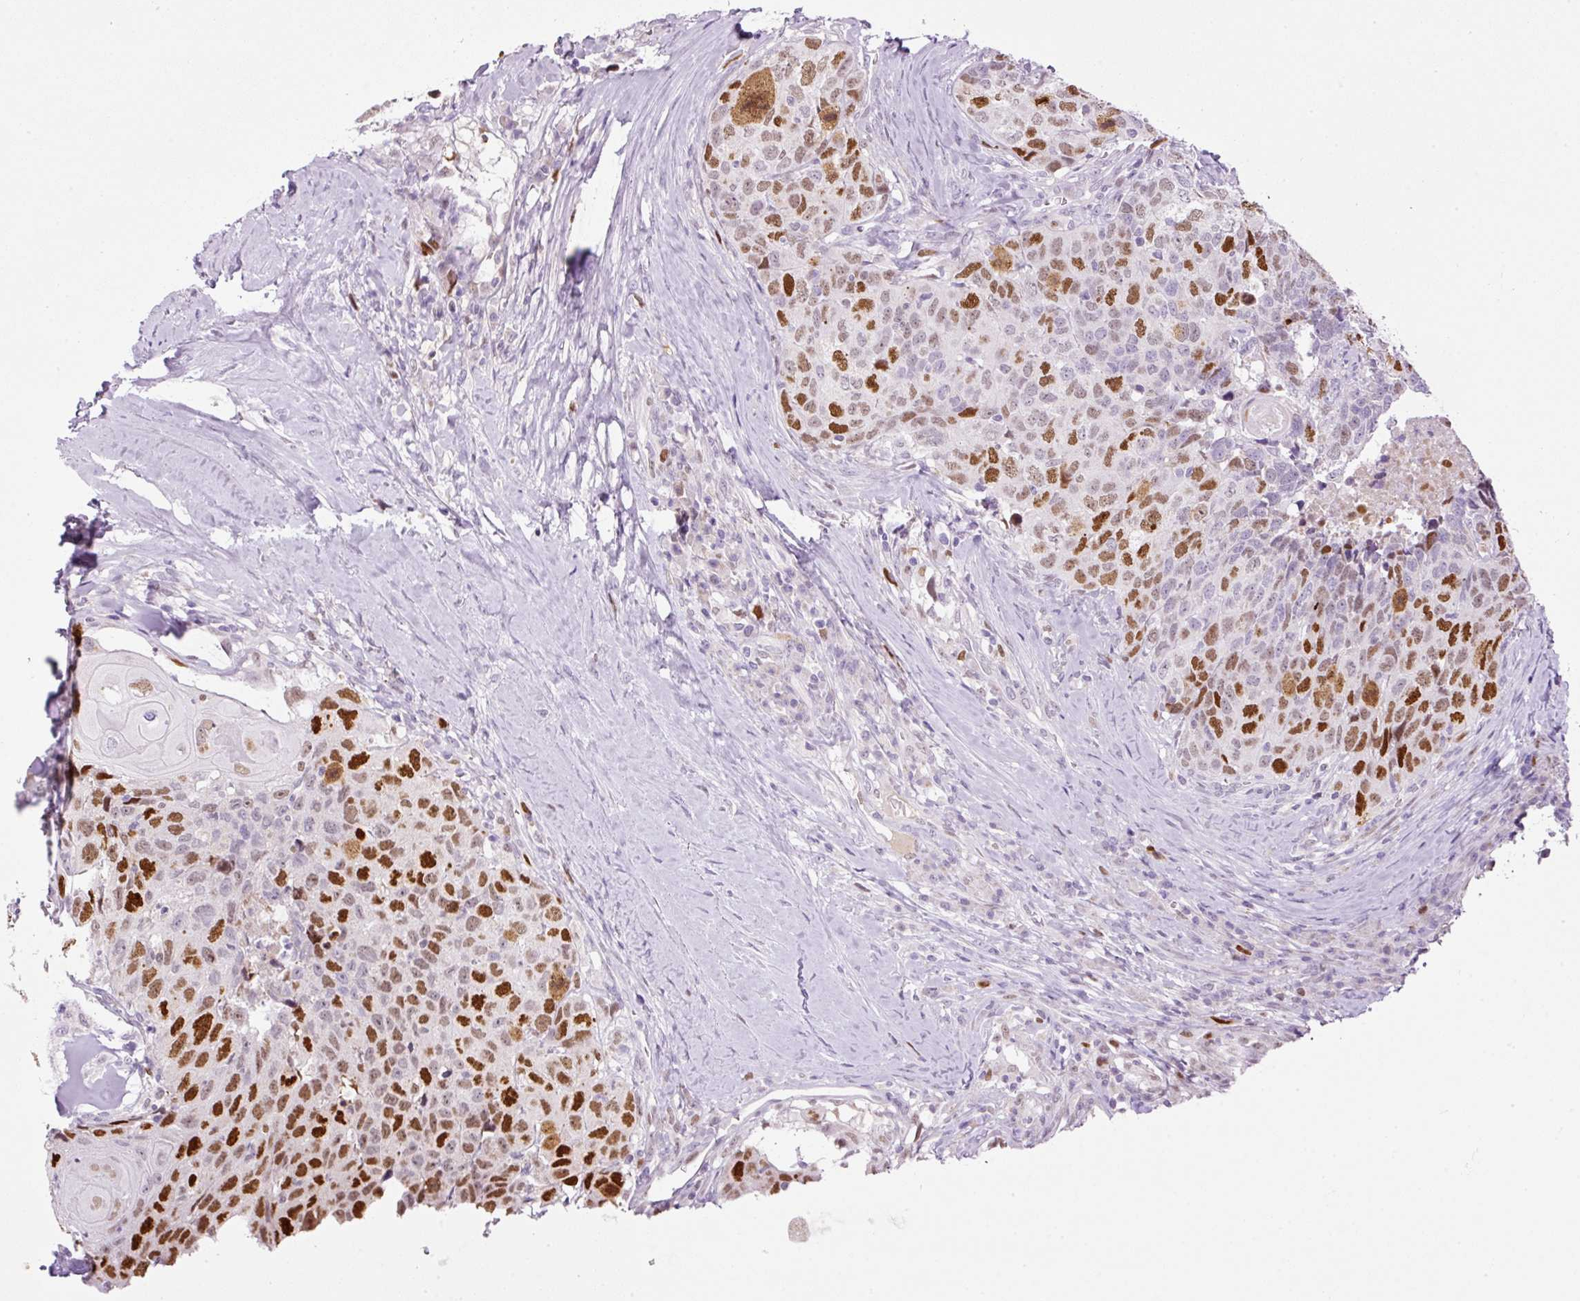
{"staining": {"intensity": "moderate", "quantity": ">75%", "location": "nuclear"}, "tissue": "head and neck cancer", "cell_type": "Tumor cells", "image_type": "cancer", "snomed": [{"axis": "morphology", "description": "Squamous cell carcinoma, NOS"}, {"axis": "topography", "description": "Head-Neck"}], "caption": "A medium amount of moderate nuclear expression is appreciated in about >75% of tumor cells in head and neck squamous cell carcinoma tissue.", "gene": "KPNA2", "patient": {"sex": "male", "age": 66}}